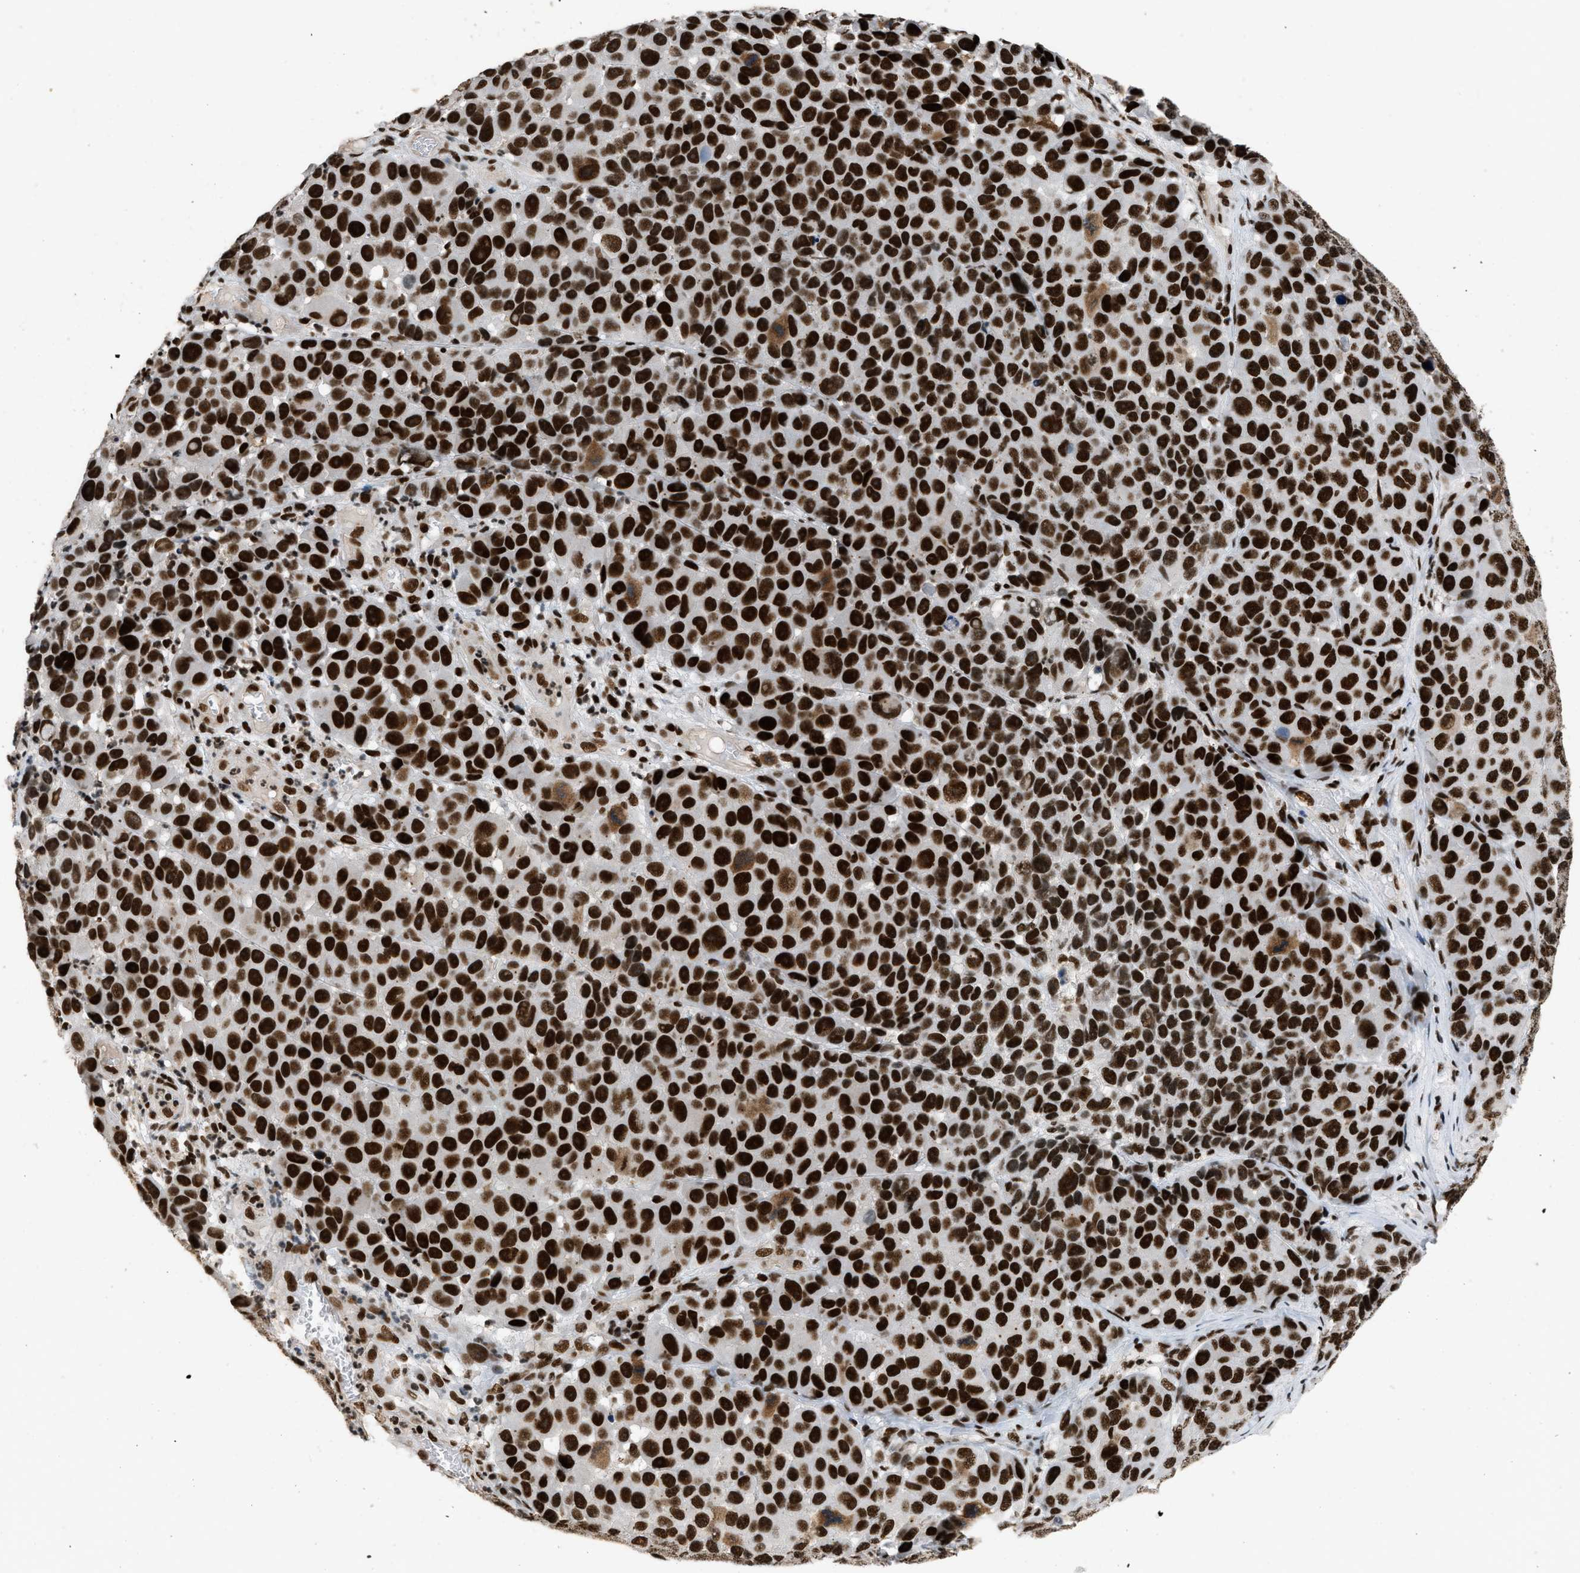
{"staining": {"intensity": "strong", "quantity": ">75%", "location": "nuclear"}, "tissue": "melanoma", "cell_type": "Tumor cells", "image_type": "cancer", "snomed": [{"axis": "morphology", "description": "Malignant melanoma, NOS"}, {"axis": "topography", "description": "Skin"}], "caption": "A micrograph of melanoma stained for a protein reveals strong nuclear brown staining in tumor cells.", "gene": "SMARCB1", "patient": {"sex": "male", "age": 53}}